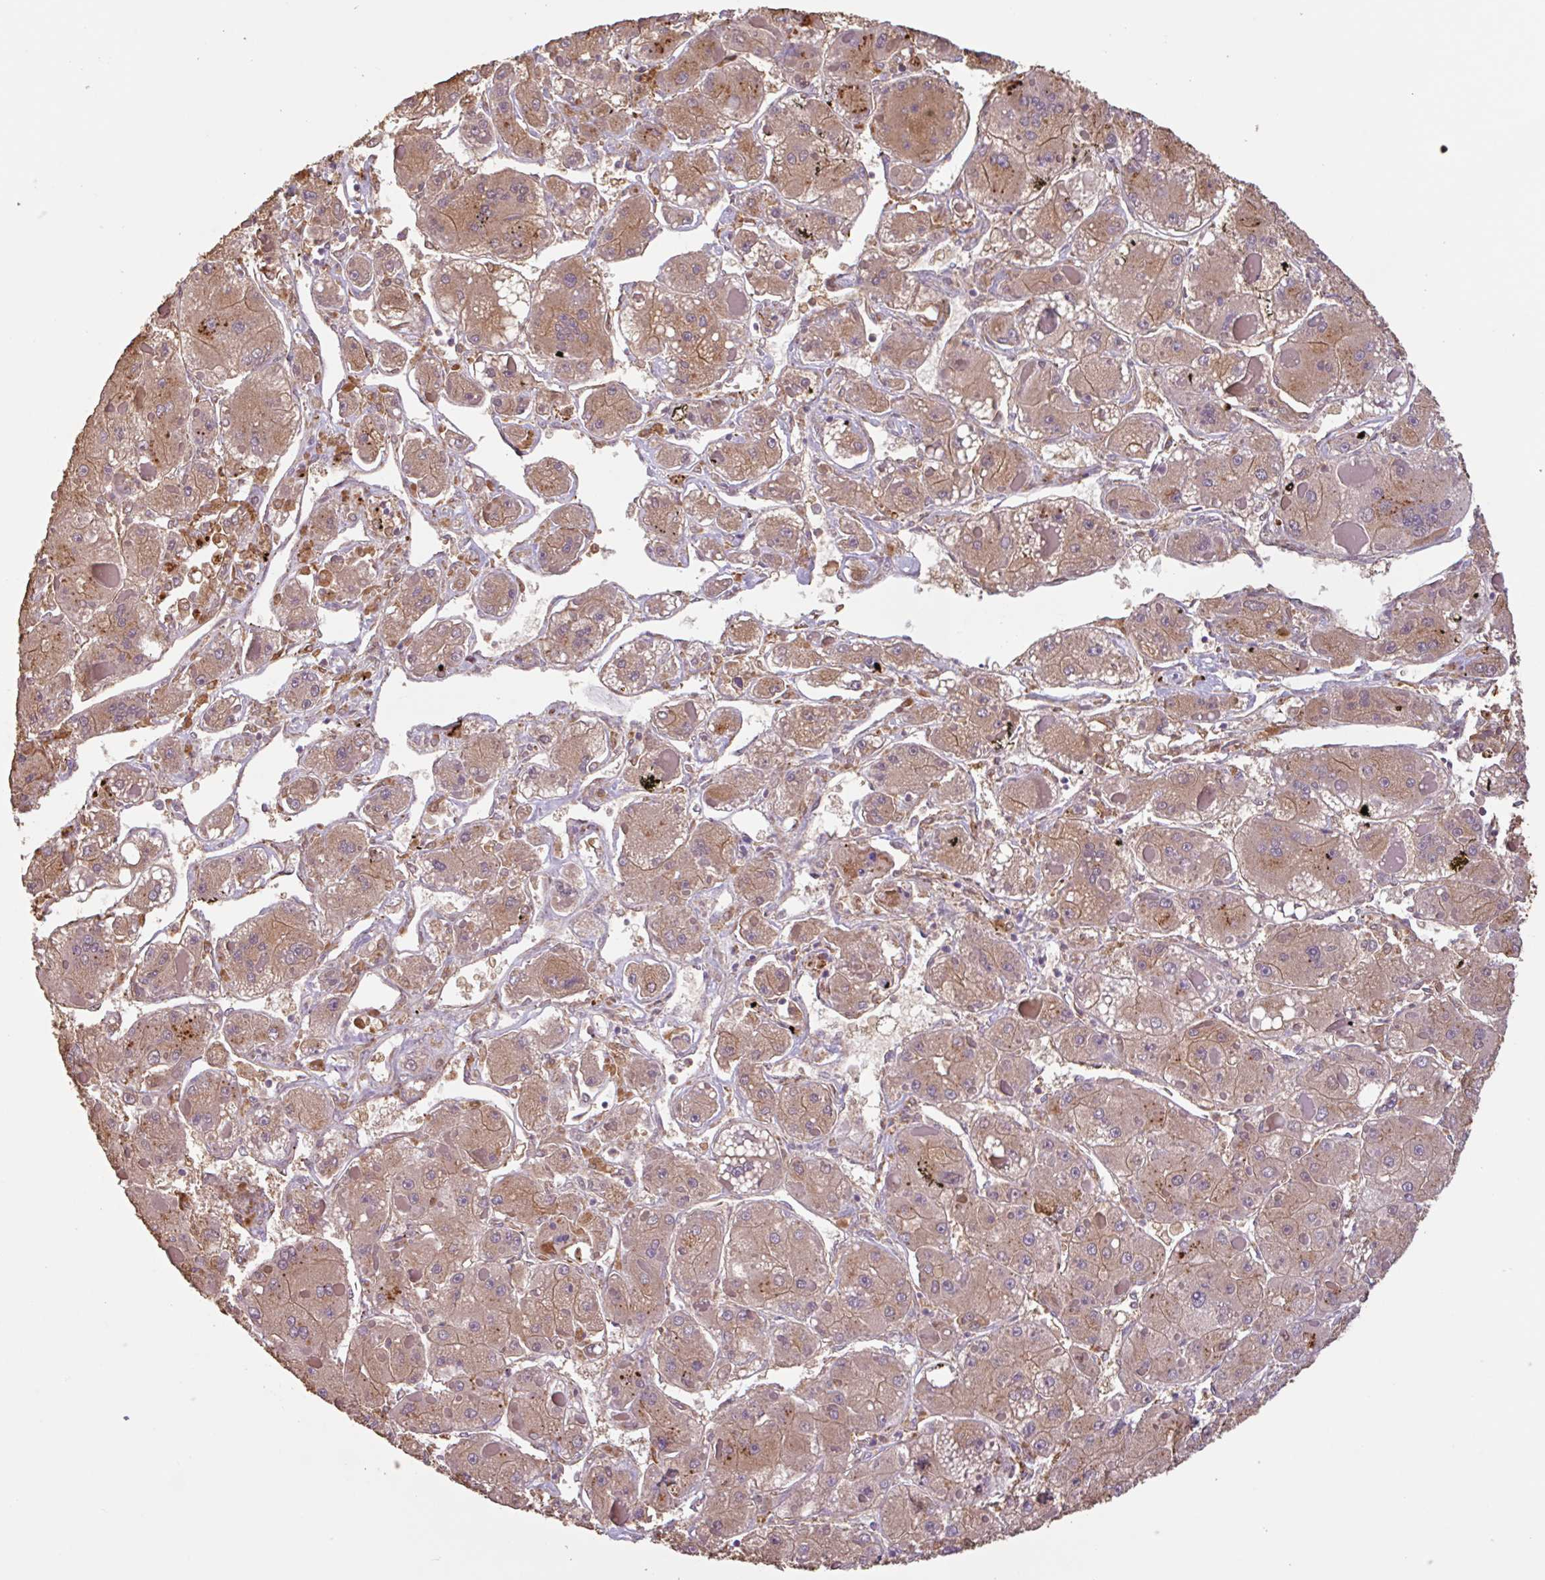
{"staining": {"intensity": "moderate", "quantity": ">75%", "location": "cytoplasmic/membranous"}, "tissue": "liver cancer", "cell_type": "Tumor cells", "image_type": "cancer", "snomed": [{"axis": "morphology", "description": "Carcinoma, Hepatocellular, NOS"}, {"axis": "topography", "description": "Liver"}], "caption": "Tumor cells exhibit medium levels of moderate cytoplasmic/membranous positivity in about >75% of cells in human liver hepatocellular carcinoma.", "gene": "ZNF790", "patient": {"sex": "female", "age": 73}}